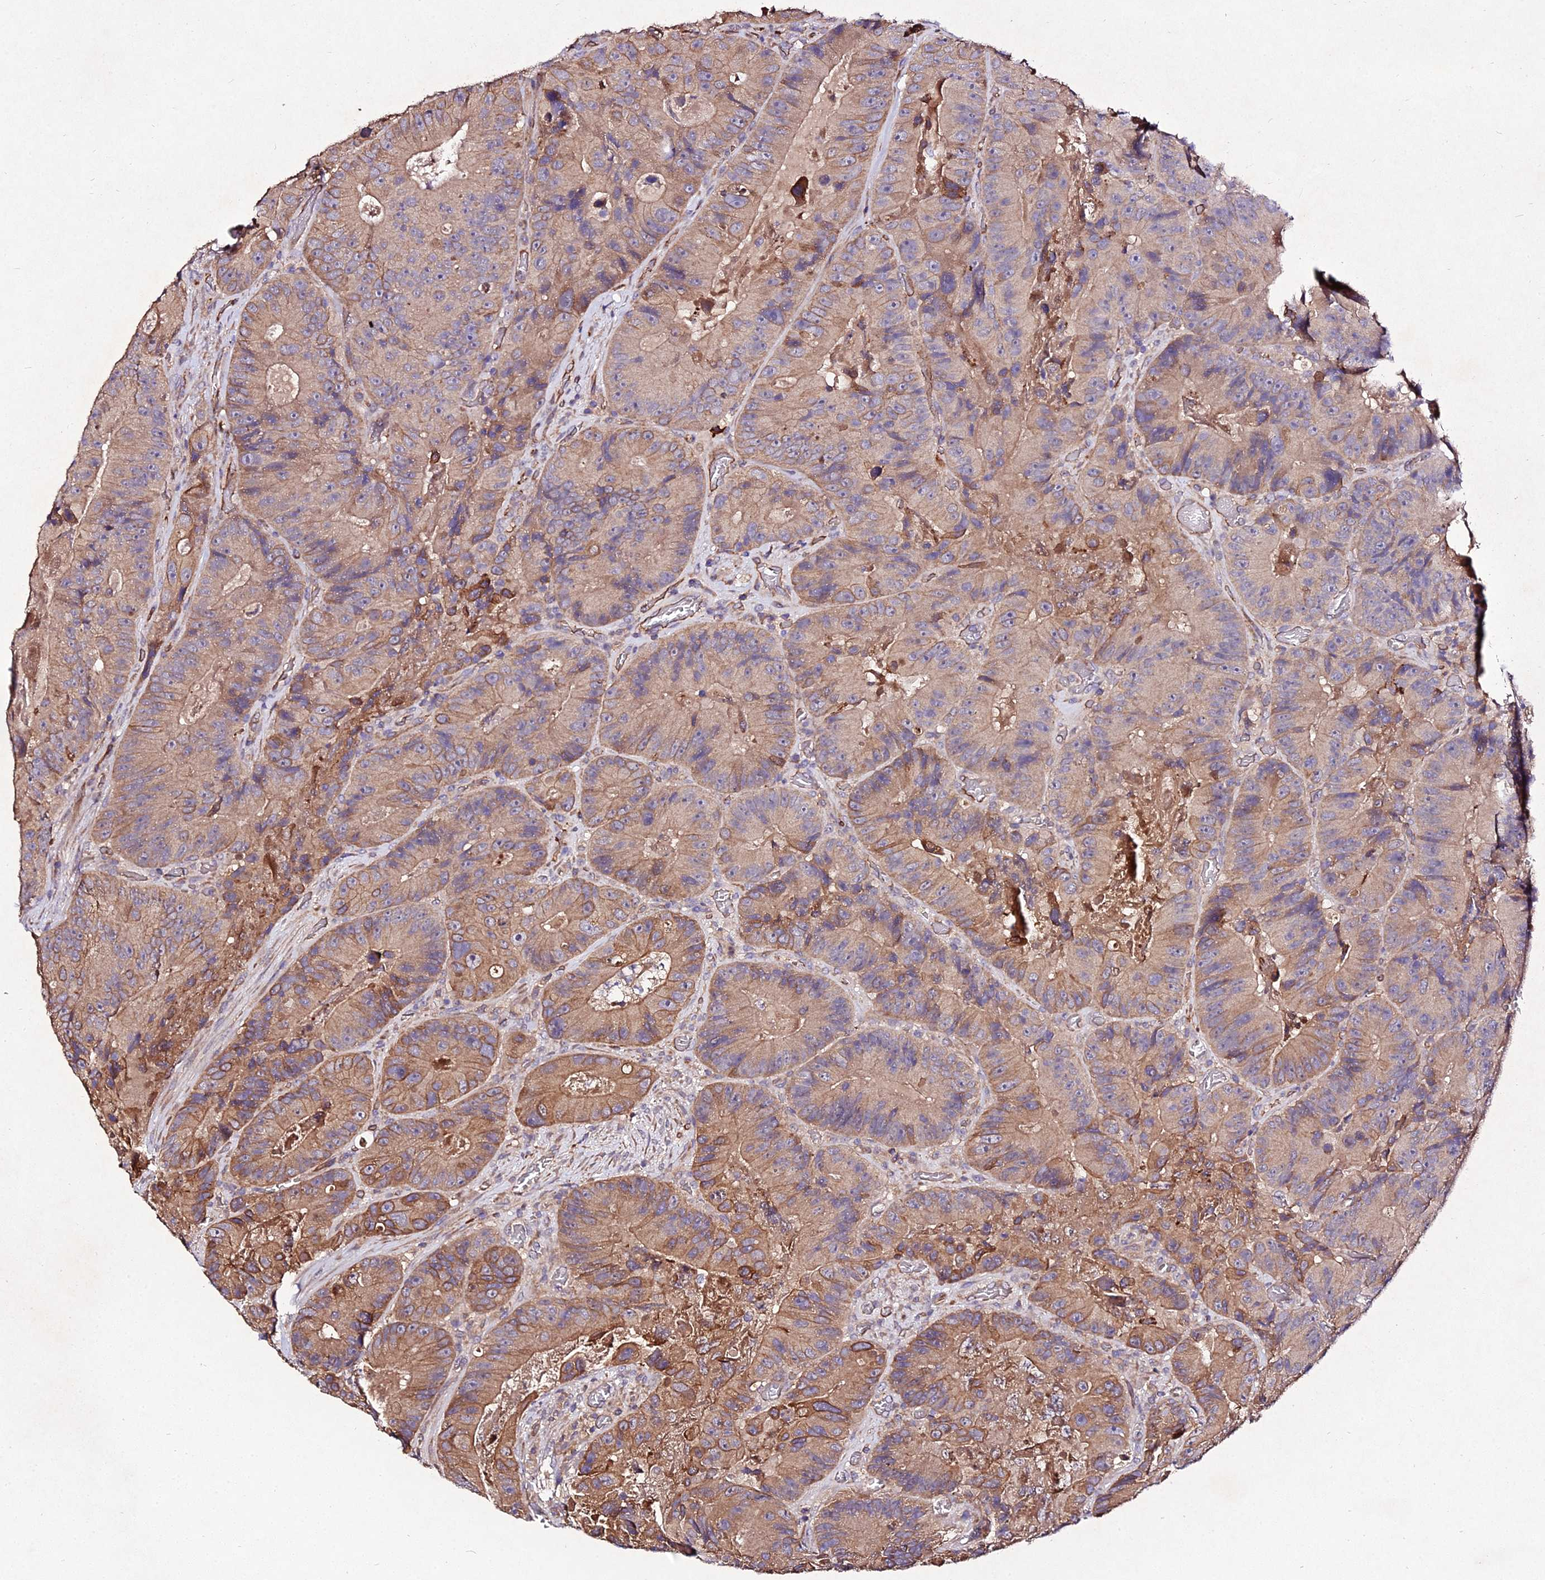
{"staining": {"intensity": "moderate", "quantity": ">75%", "location": "cytoplasmic/membranous"}, "tissue": "colorectal cancer", "cell_type": "Tumor cells", "image_type": "cancer", "snomed": [{"axis": "morphology", "description": "Adenocarcinoma, NOS"}, {"axis": "topography", "description": "Colon"}], "caption": "Immunohistochemistry (IHC) (DAB) staining of human colorectal cancer (adenocarcinoma) reveals moderate cytoplasmic/membranous protein expression in approximately >75% of tumor cells. (DAB (3,3'-diaminobenzidine) IHC, brown staining for protein, blue staining for nuclei).", "gene": "AP3M2", "patient": {"sex": "female", "age": 86}}